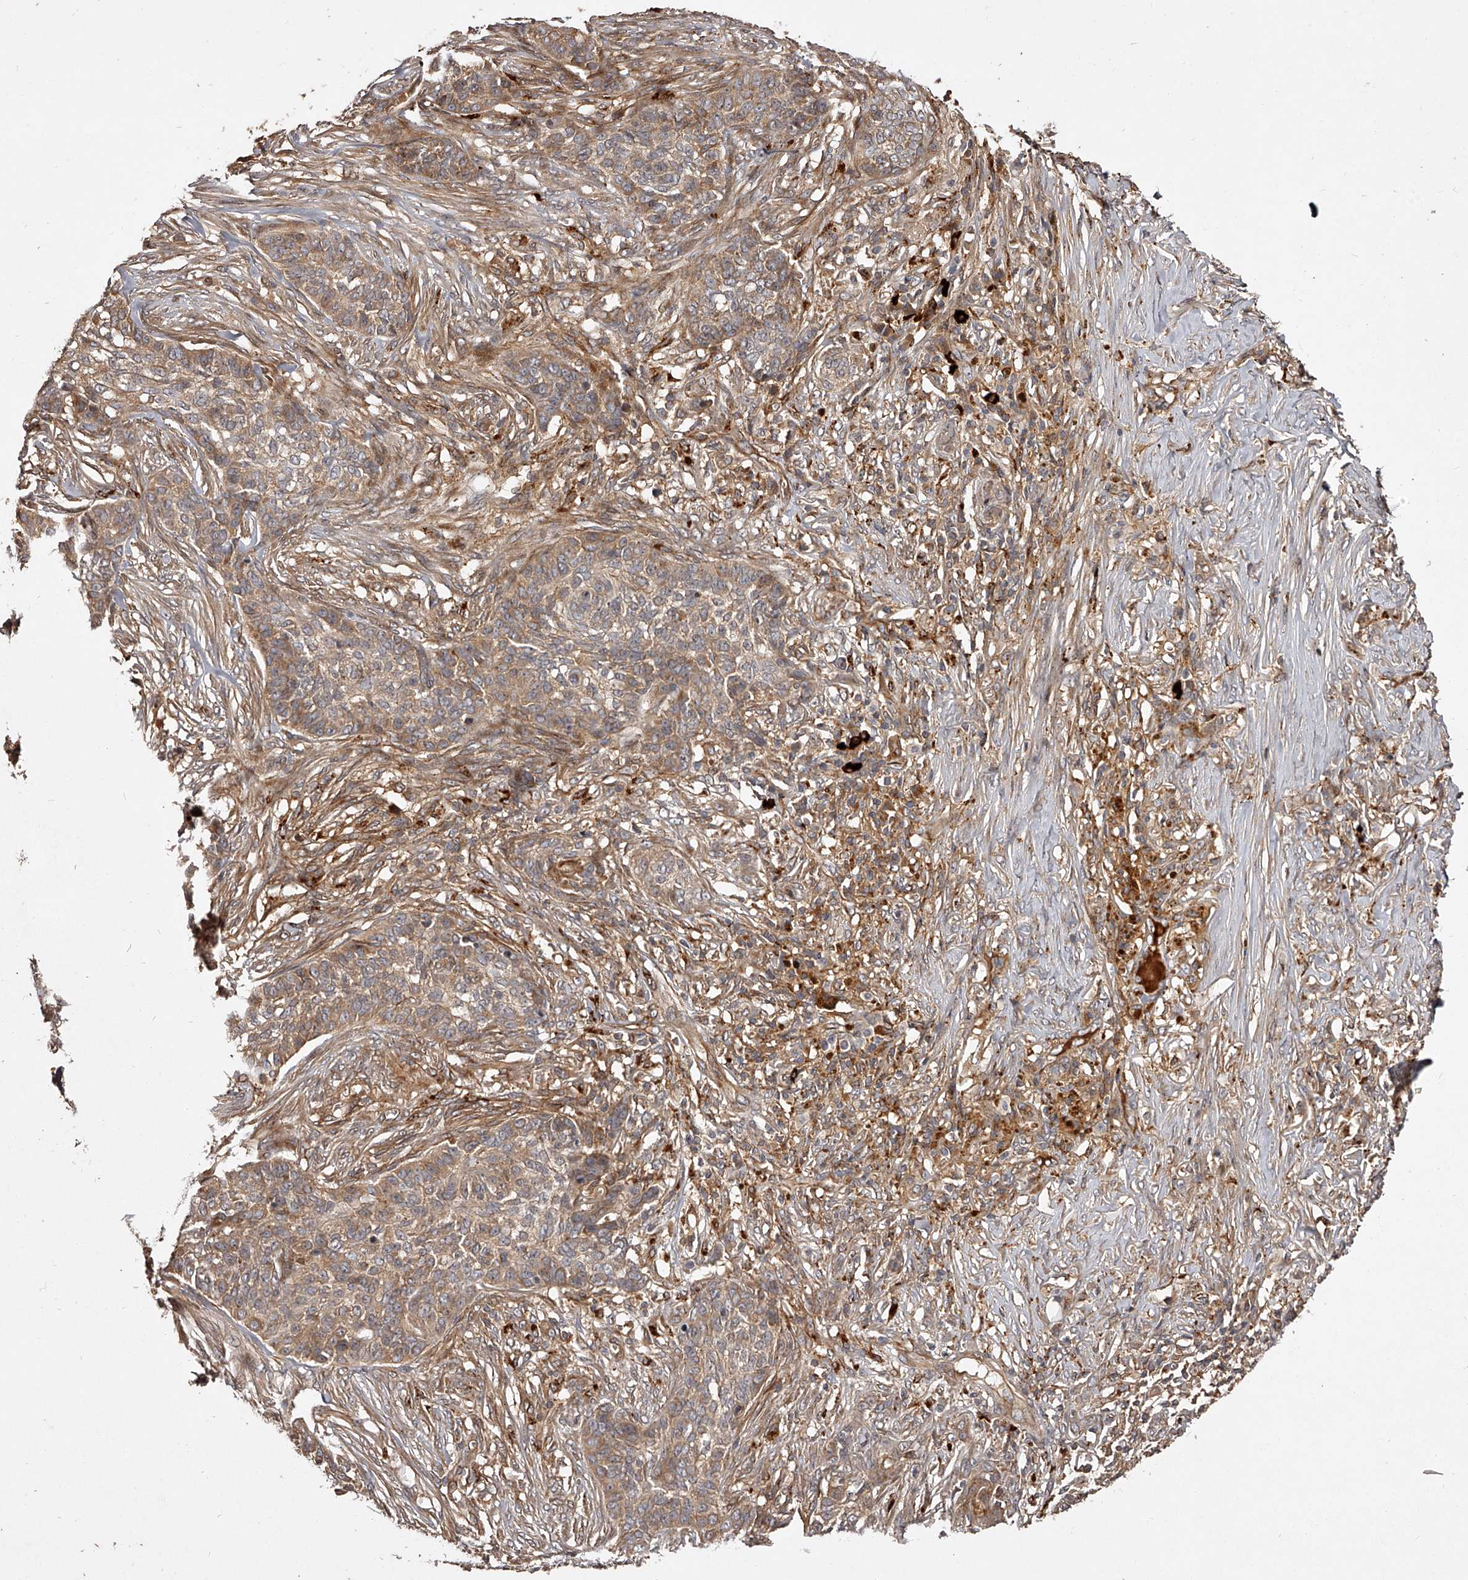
{"staining": {"intensity": "moderate", "quantity": ">75%", "location": "cytoplasmic/membranous"}, "tissue": "skin cancer", "cell_type": "Tumor cells", "image_type": "cancer", "snomed": [{"axis": "morphology", "description": "Basal cell carcinoma"}, {"axis": "topography", "description": "Skin"}], "caption": "DAB immunohistochemical staining of human skin cancer displays moderate cytoplasmic/membranous protein expression in approximately >75% of tumor cells.", "gene": "CRYZL1", "patient": {"sex": "male", "age": 85}}